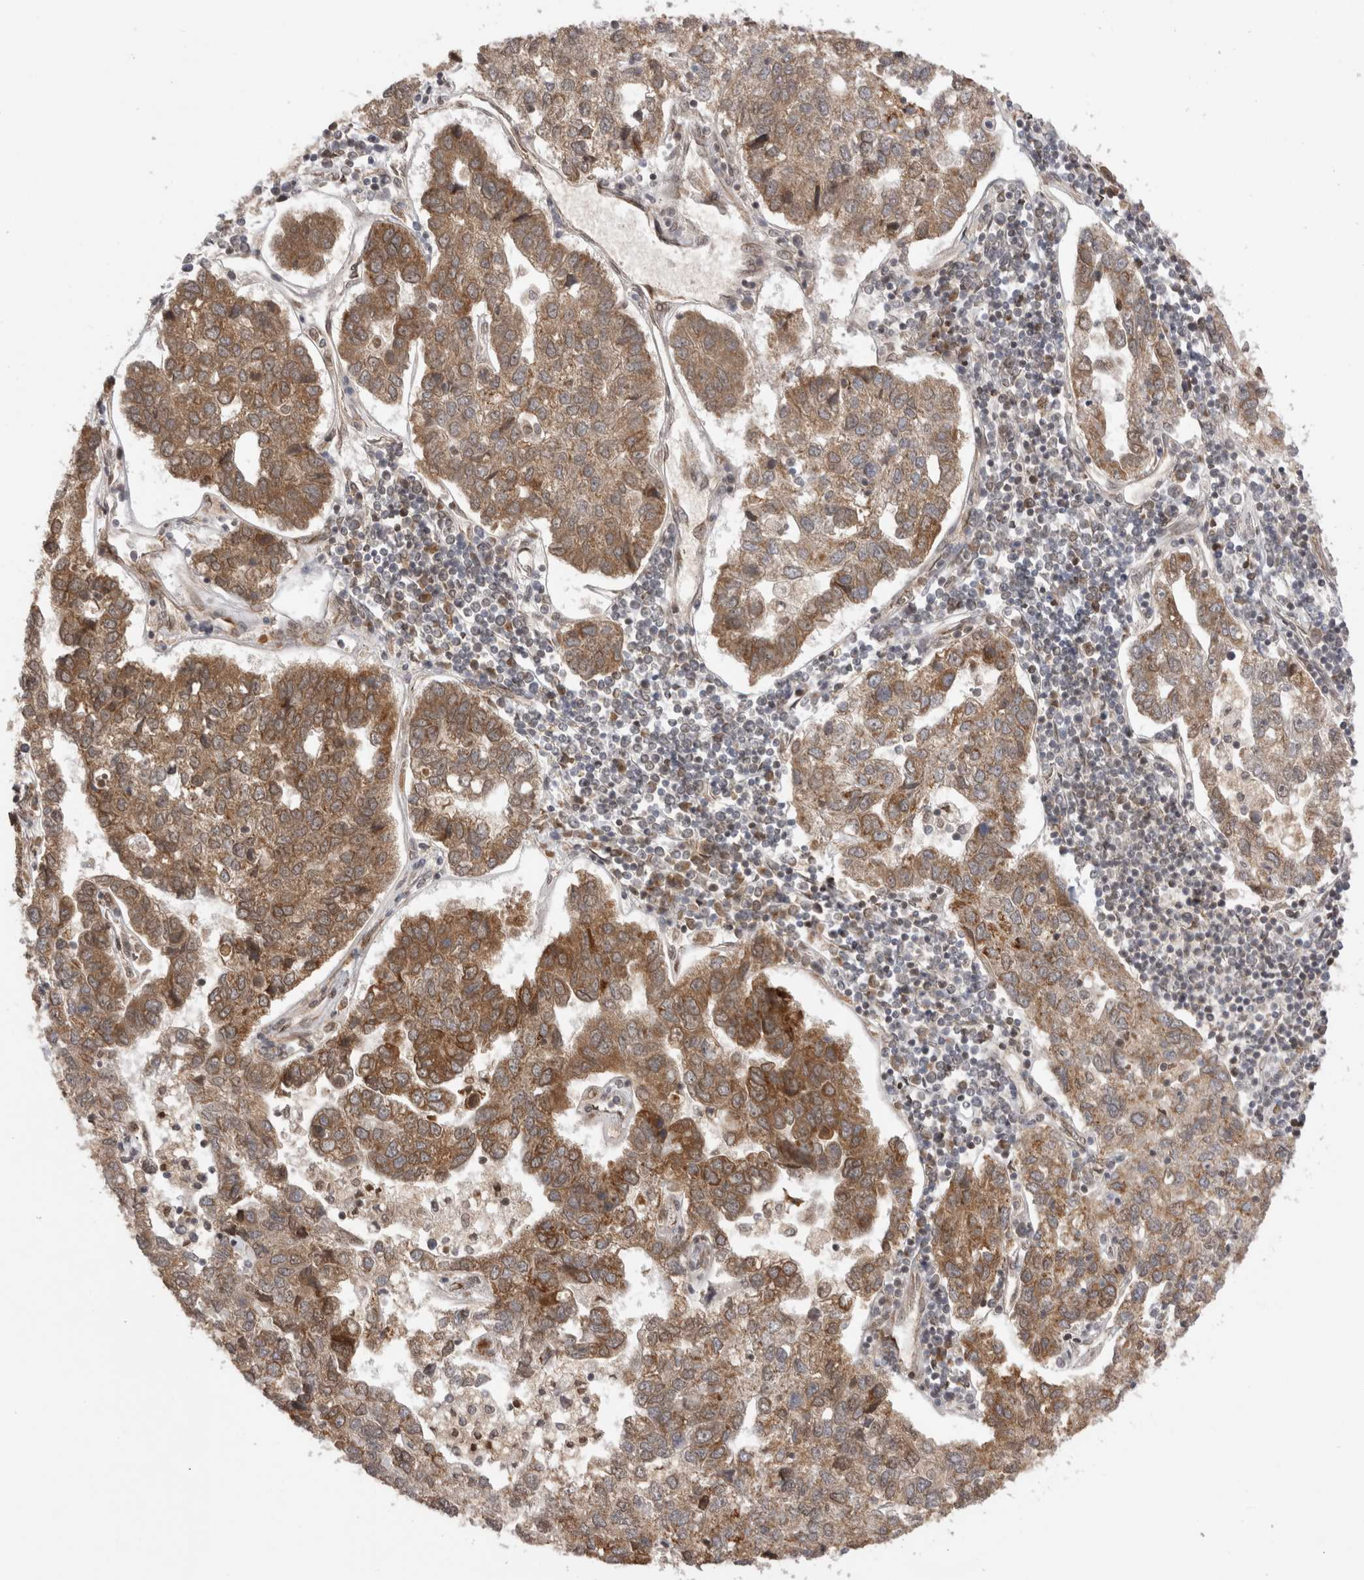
{"staining": {"intensity": "moderate", "quantity": ">75%", "location": "cytoplasmic/membranous"}, "tissue": "pancreatic cancer", "cell_type": "Tumor cells", "image_type": "cancer", "snomed": [{"axis": "morphology", "description": "Adenocarcinoma, NOS"}, {"axis": "topography", "description": "Pancreas"}], "caption": "Adenocarcinoma (pancreatic) was stained to show a protein in brown. There is medium levels of moderate cytoplasmic/membranous positivity in about >75% of tumor cells.", "gene": "TMEM65", "patient": {"sex": "female", "age": 61}}